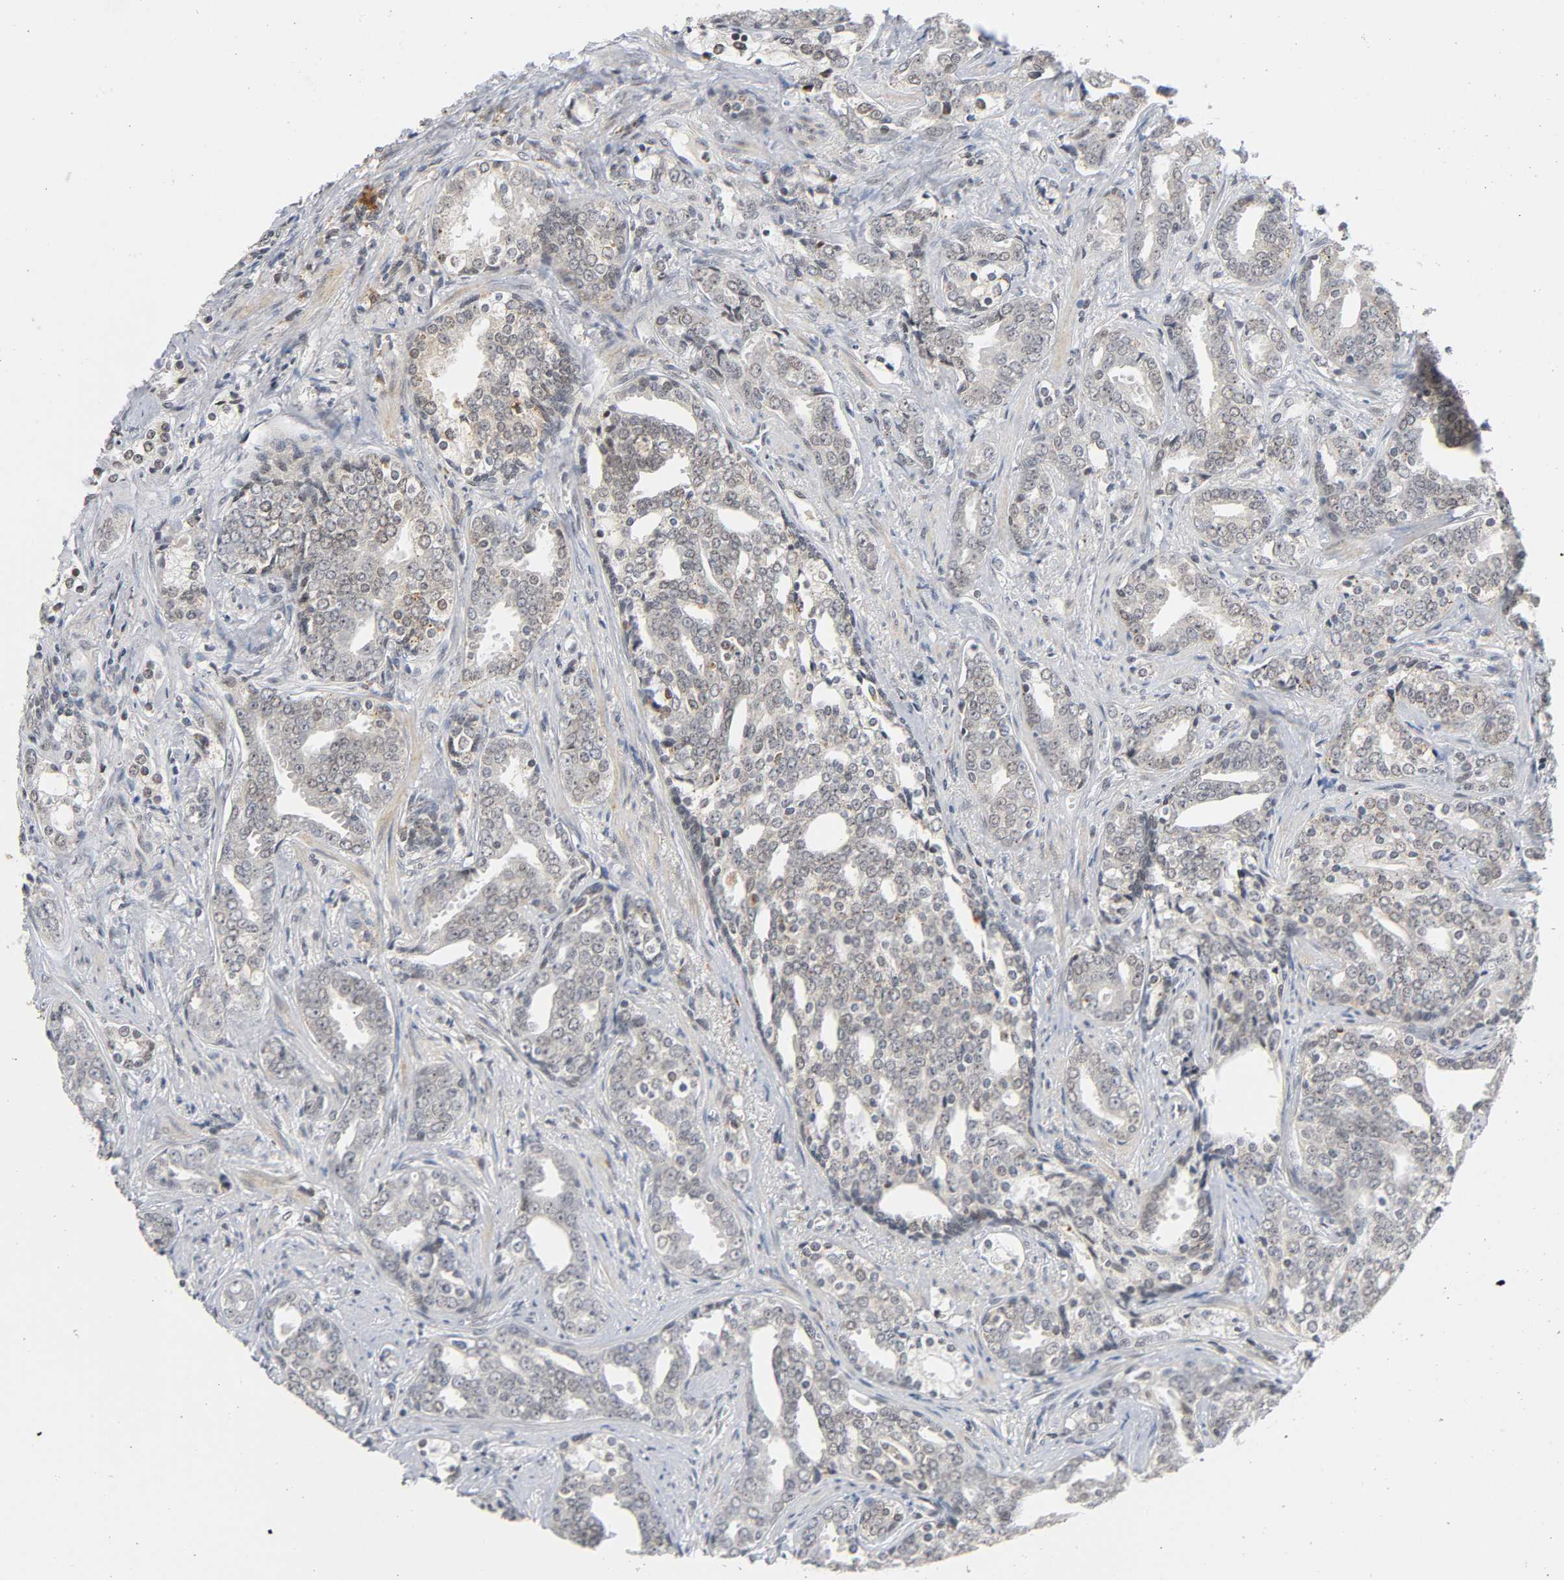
{"staining": {"intensity": "negative", "quantity": "none", "location": "none"}, "tissue": "prostate cancer", "cell_type": "Tumor cells", "image_type": "cancer", "snomed": [{"axis": "morphology", "description": "Adenocarcinoma, High grade"}, {"axis": "topography", "description": "Prostate"}], "caption": "A histopathology image of human prostate cancer (adenocarcinoma (high-grade)) is negative for staining in tumor cells.", "gene": "KAT2B", "patient": {"sex": "male", "age": 67}}